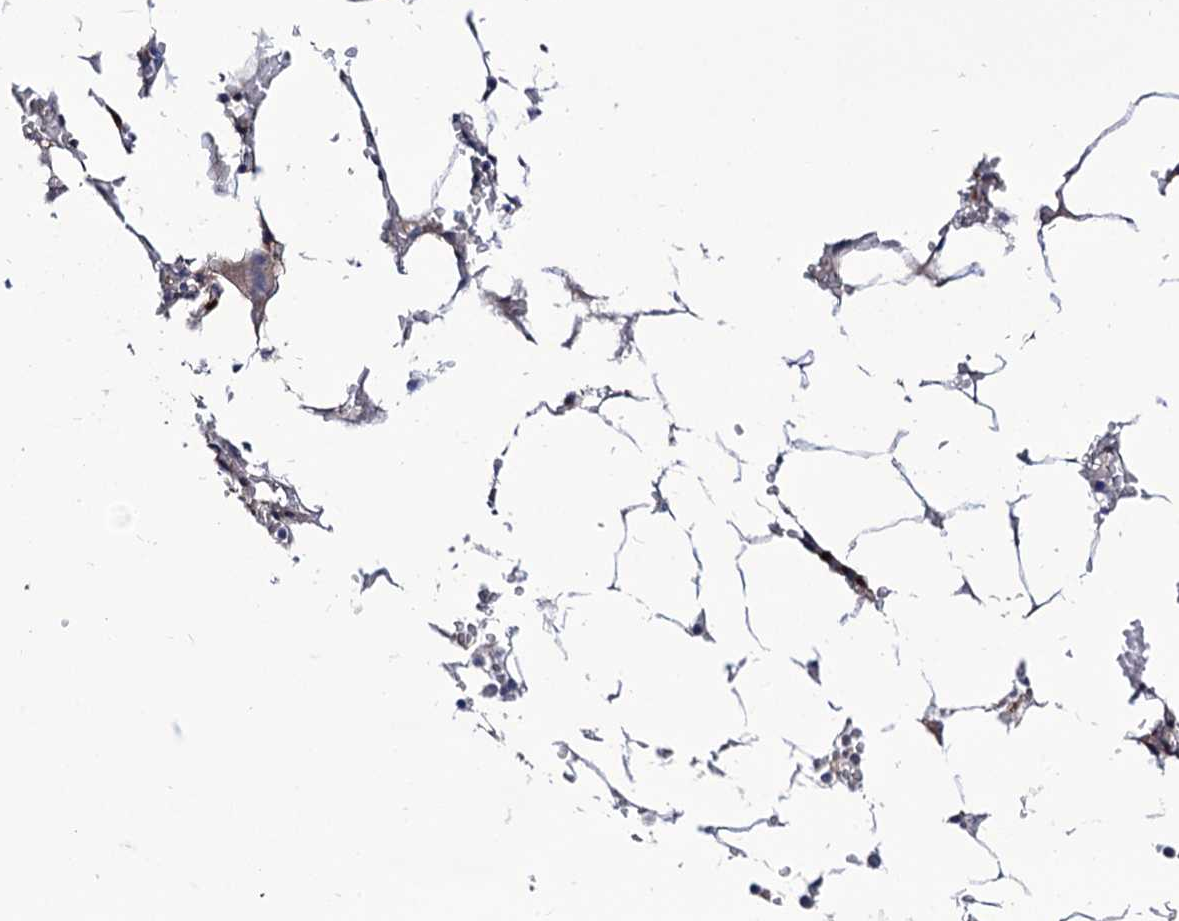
{"staining": {"intensity": "negative", "quantity": "none", "location": "none"}, "tissue": "bone marrow", "cell_type": "Hematopoietic cells", "image_type": "normal", "snomed": [{"axis": "morphology", "description": "Normal tissue, NOS"}, {"axis": "topography", "description": "Bone marrow"}], "caption": "Bone marrow stained for a protein using immunohistochemistry shows no positivity hematopoietic cells.", "gene": "SEC24A", "patient": {"sex": "male", "age": 70}}